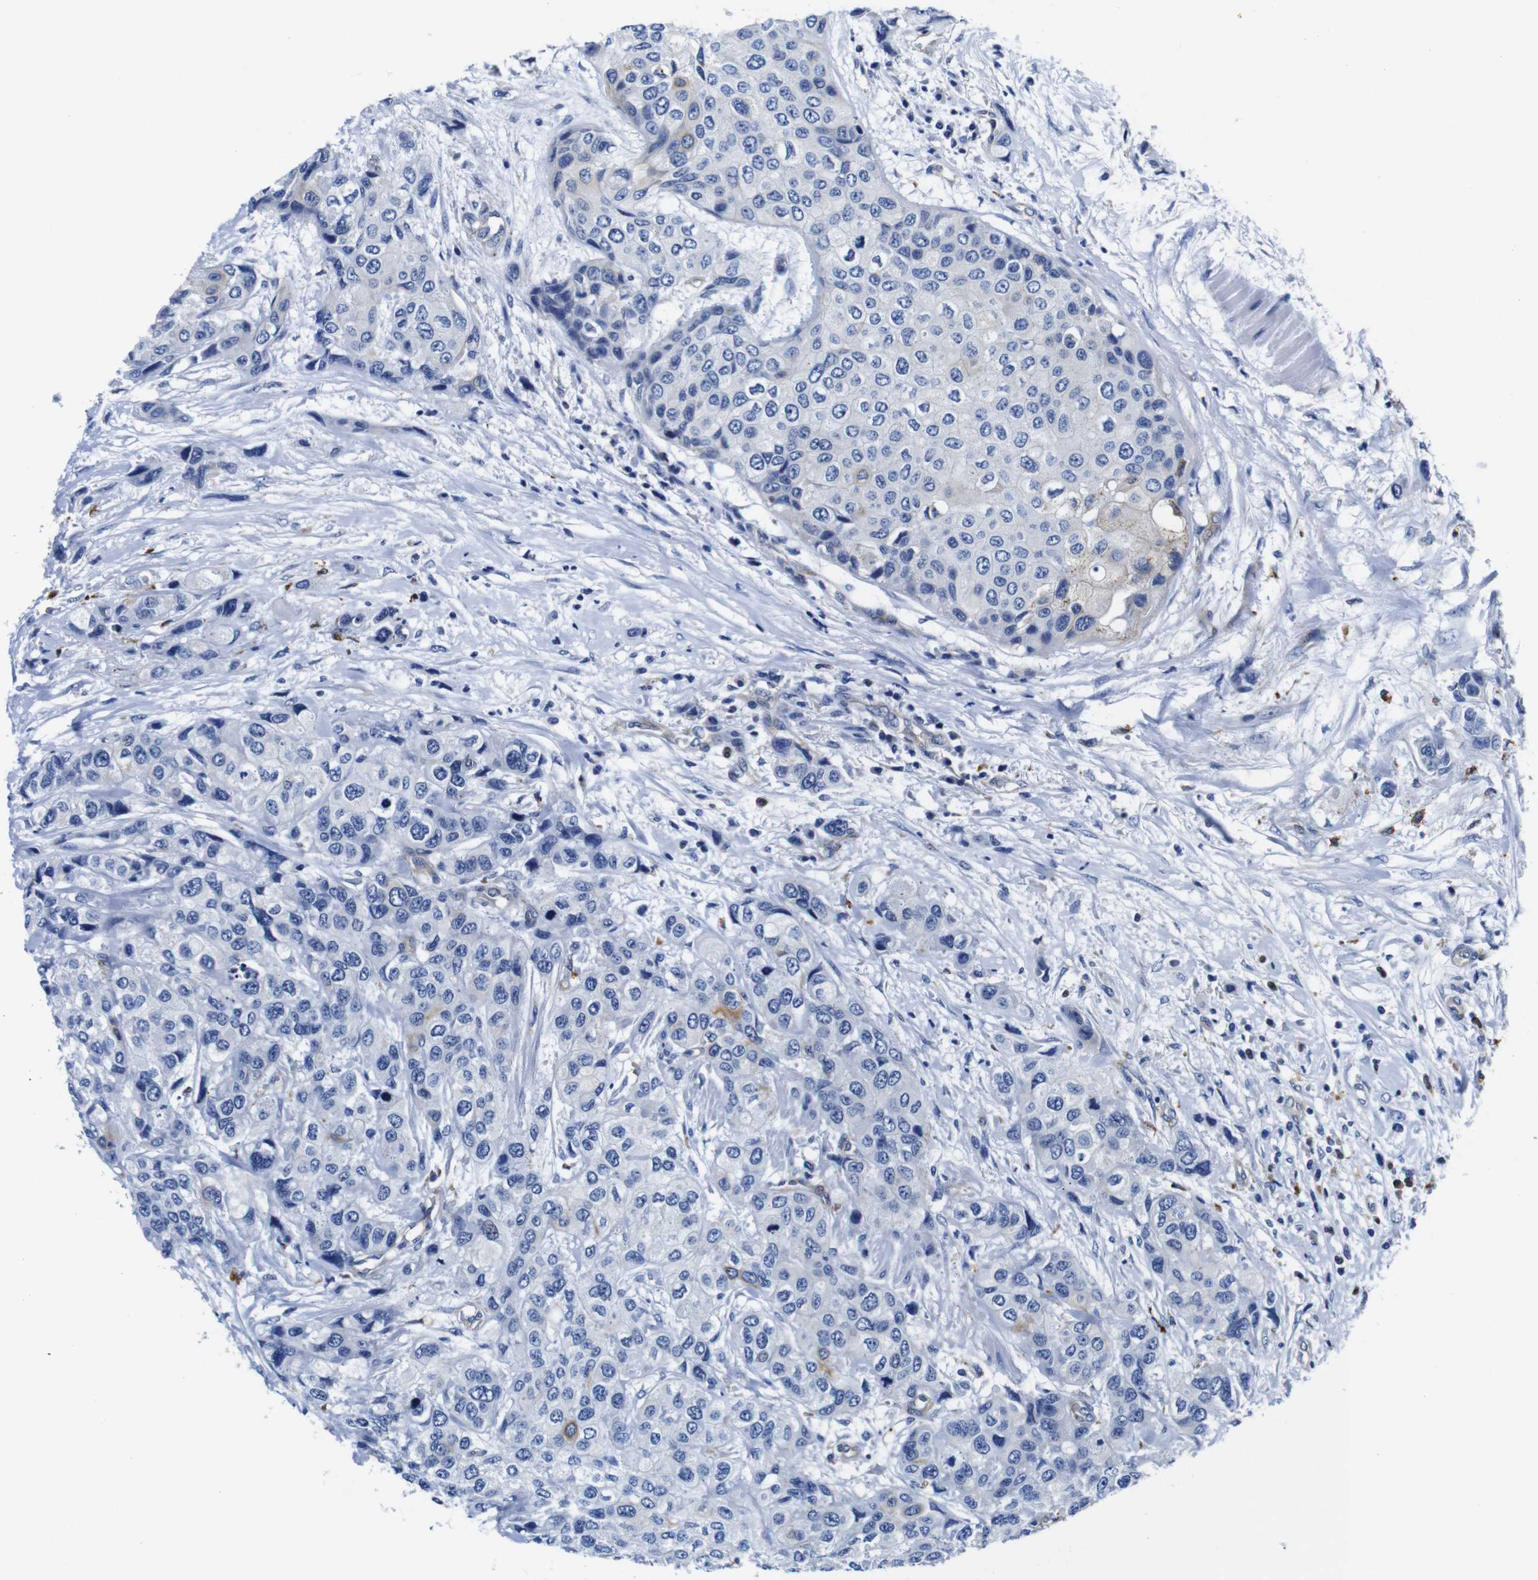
{"staining": {"intensity": "negative", "quantity": "none", "location": "none"}, "tissue": "urothelial cancer", "cell_type": "Tumor cells", "image_type": "cancer", "snomed": [{"axis": "morphology", "description": "Urothelial carcinoma, High grade"}, {"axis": "topography", "description": "Urinary bladder"}], "caption": "The immunohistochemistry (IHC) histopathology image has no significant expression in tumor cells of urothelial carcinoma (high-grade) tissue. (DAB (3,3'-diaminobenzidine) immunohistochemistry (IHC) with hematoxylin counter stain).", "gene": "GIMAP2", "patient": {"sex": "female", "age": 56}}